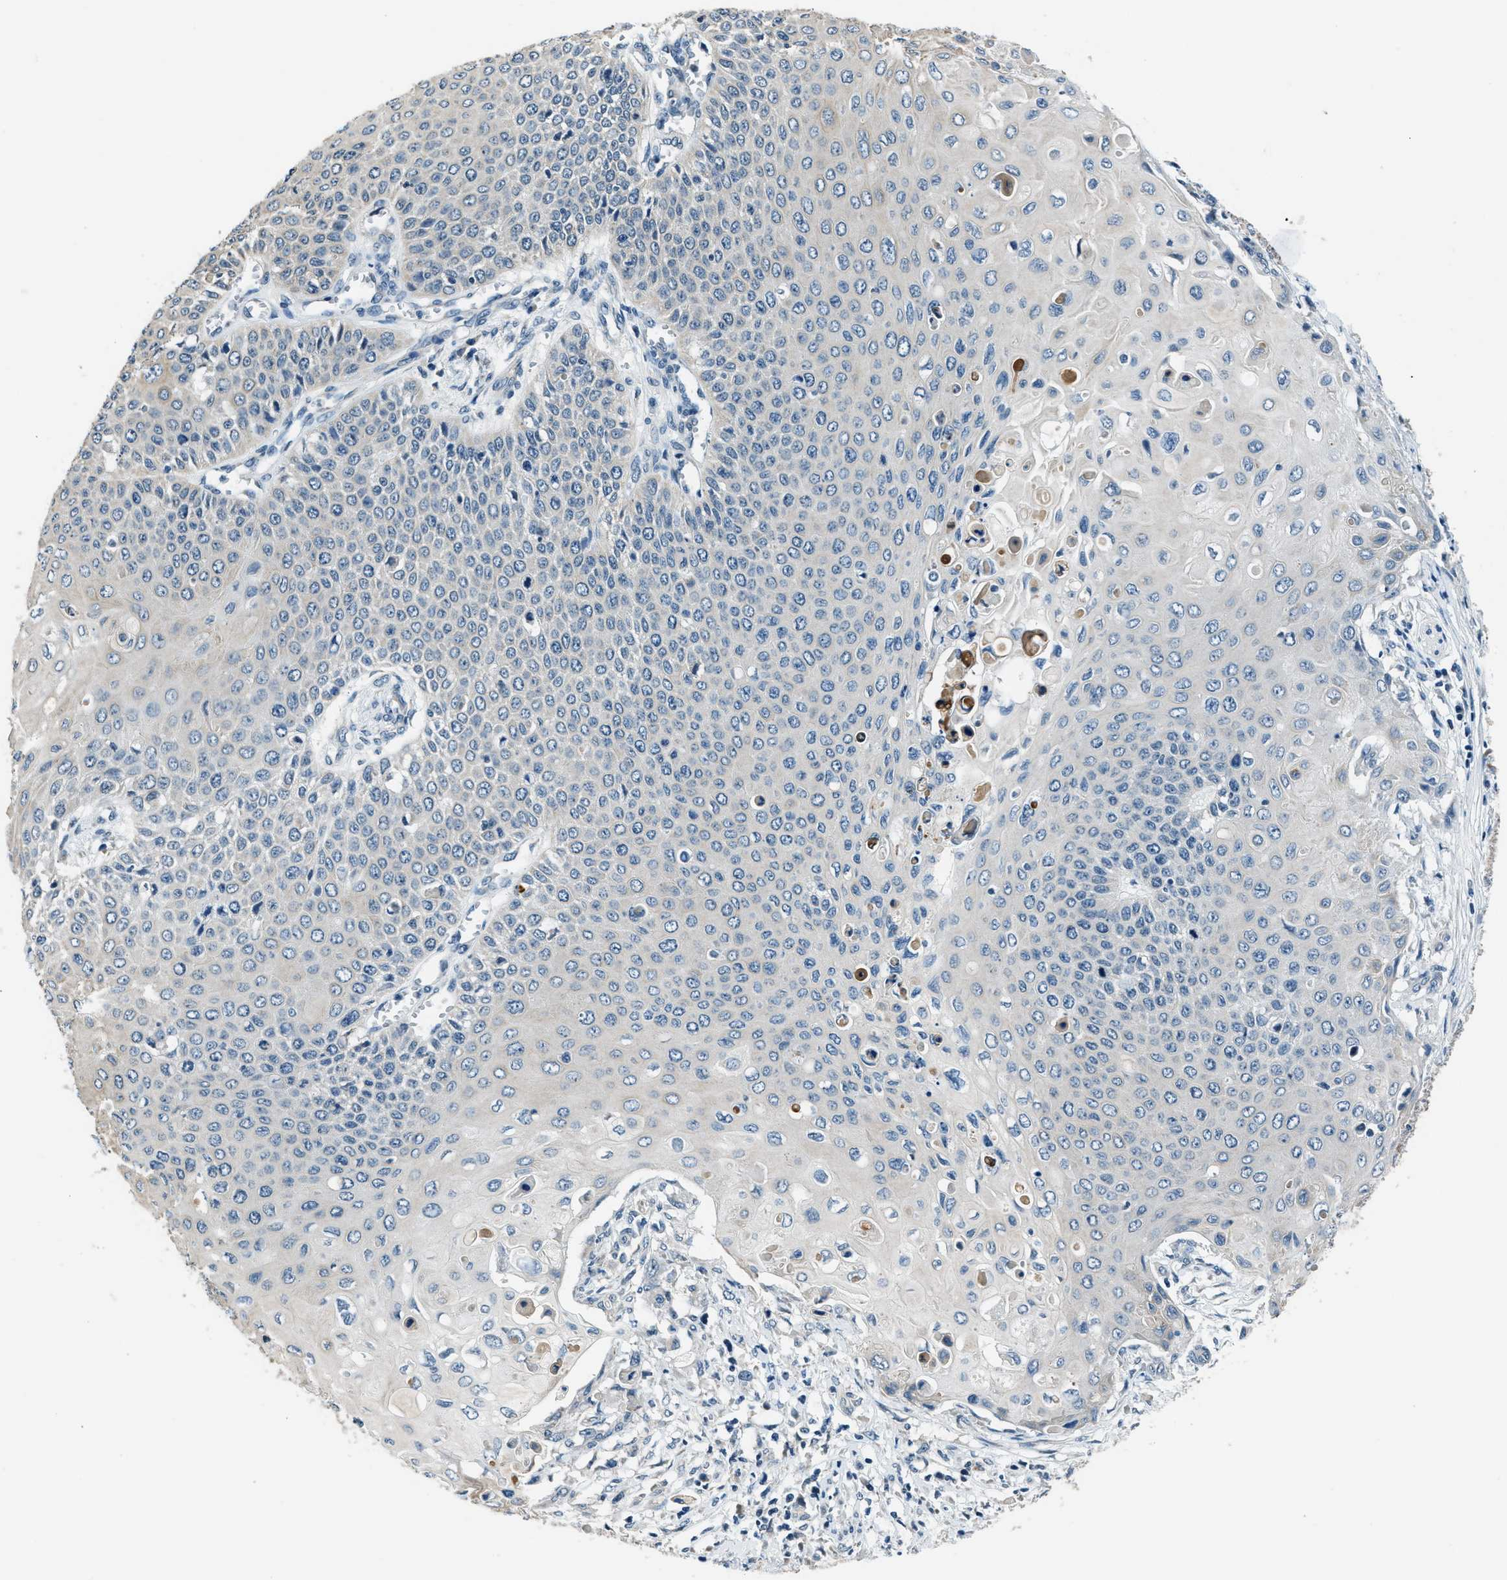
{"staining": {"intensity": "negative", "quantity": "none", "location": "none"}, "tissue": "cervical cancer", "cell_type": "Tumor cells", "image_type": "cancer", "snomed": [{"axis": "morphology", "description": "Squamous cell carcinoma, NOS"}, {"axis": "topography", "description": "Cervix"}], "caption": "Immunohistochemistry (IHC) micrograph of cervical cancer (squamous cell carcinoma) stained for a protein (brown), which shows no positivity in tumor cells.", "gene": "NME8", "patient": {"sex": "female", "age": 39}}